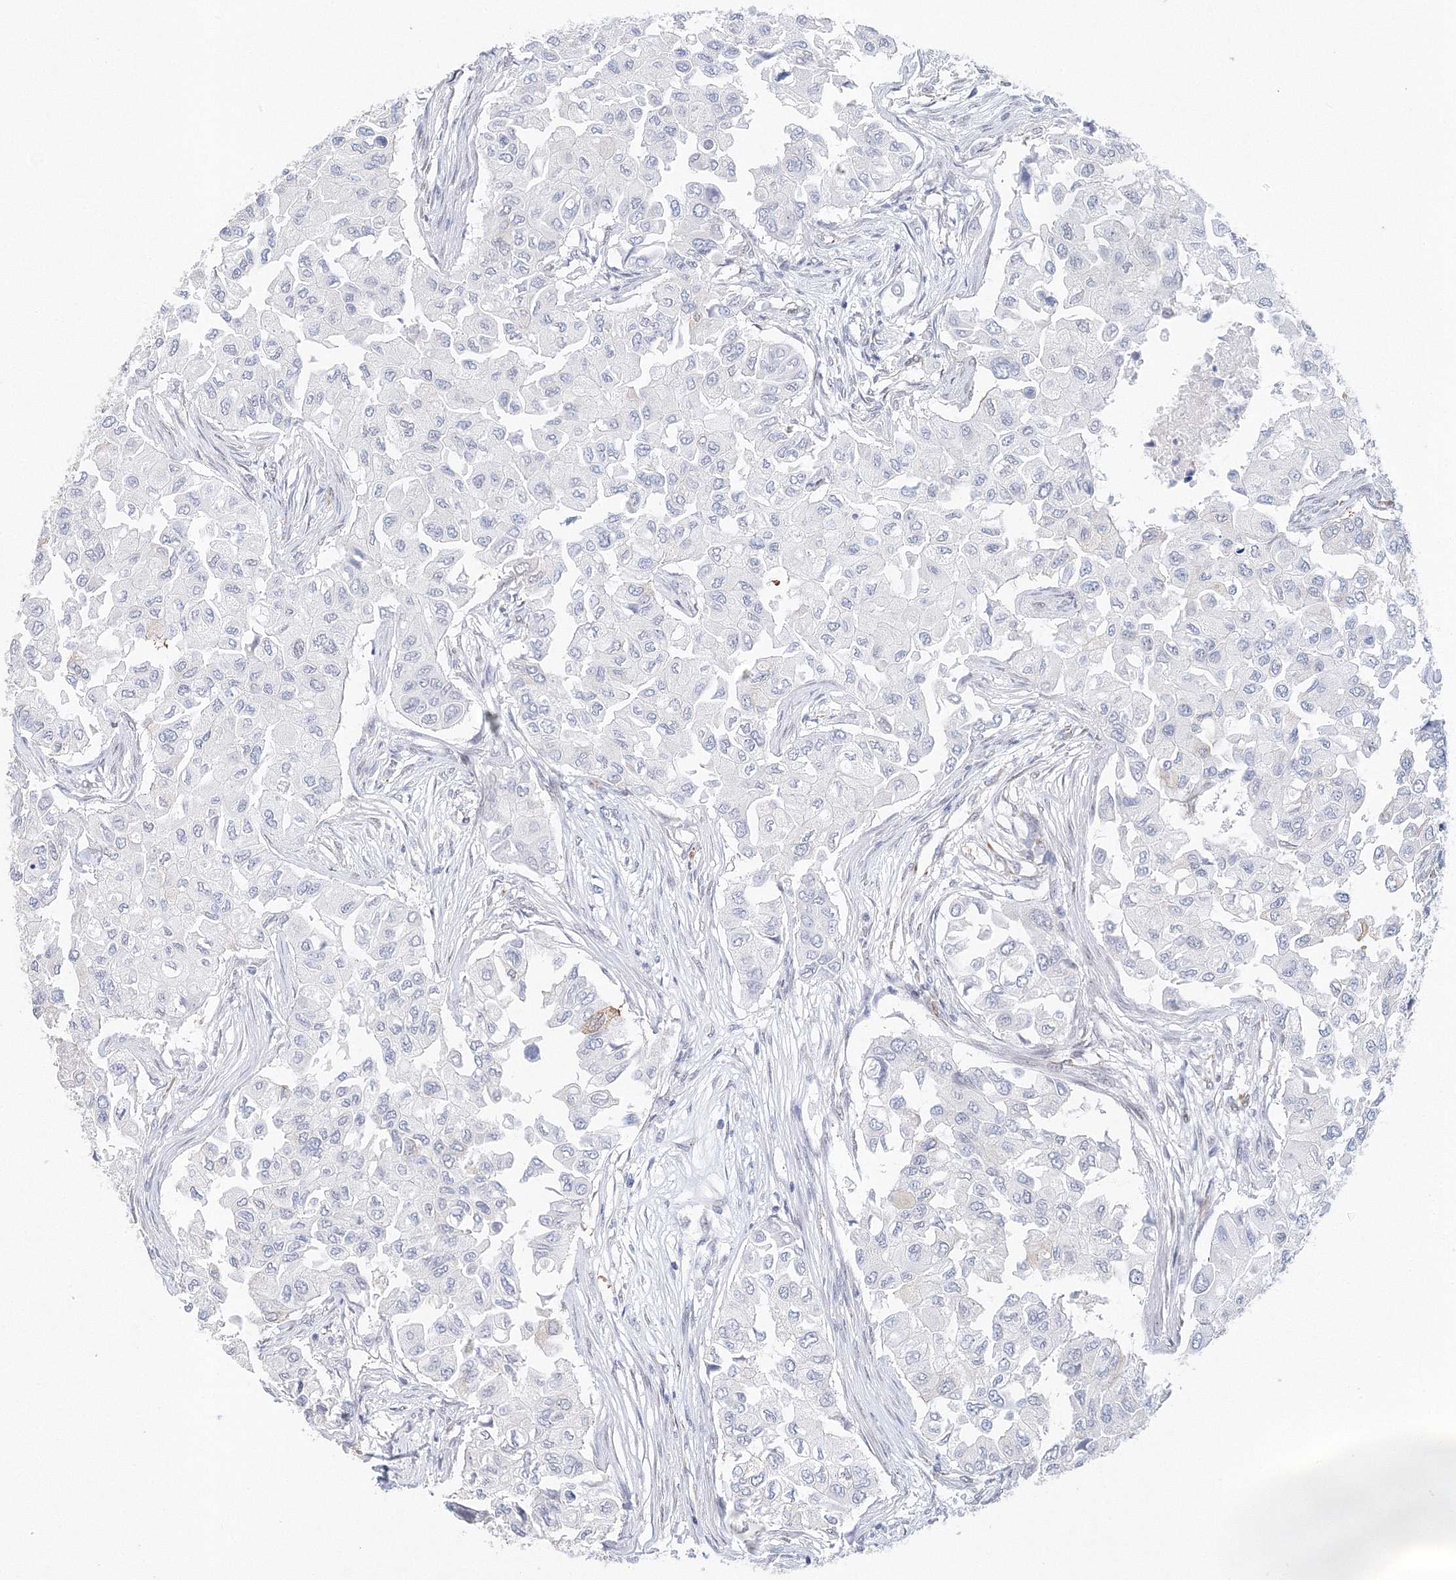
{"staining": {"intensity": "negative", "quantity": "none", "location": "none"}, "tissue": "breast cancer", "cell_type": "Tumor cells", "image_type": "cancer", "snomed": [{"axis": "morphology", "description": "Normal tissue, NOS"}, {"axis": "morphology", "description": "Duct carcinoma"}, {"axis": "topography", "description": "Breast"}], "caption": "The micrograph reveals no staining of tumor cells in breast infiltrating ductal carcinoma.", "gene": "SIRT7", "patient": {"sex": "female", "age": 49}}